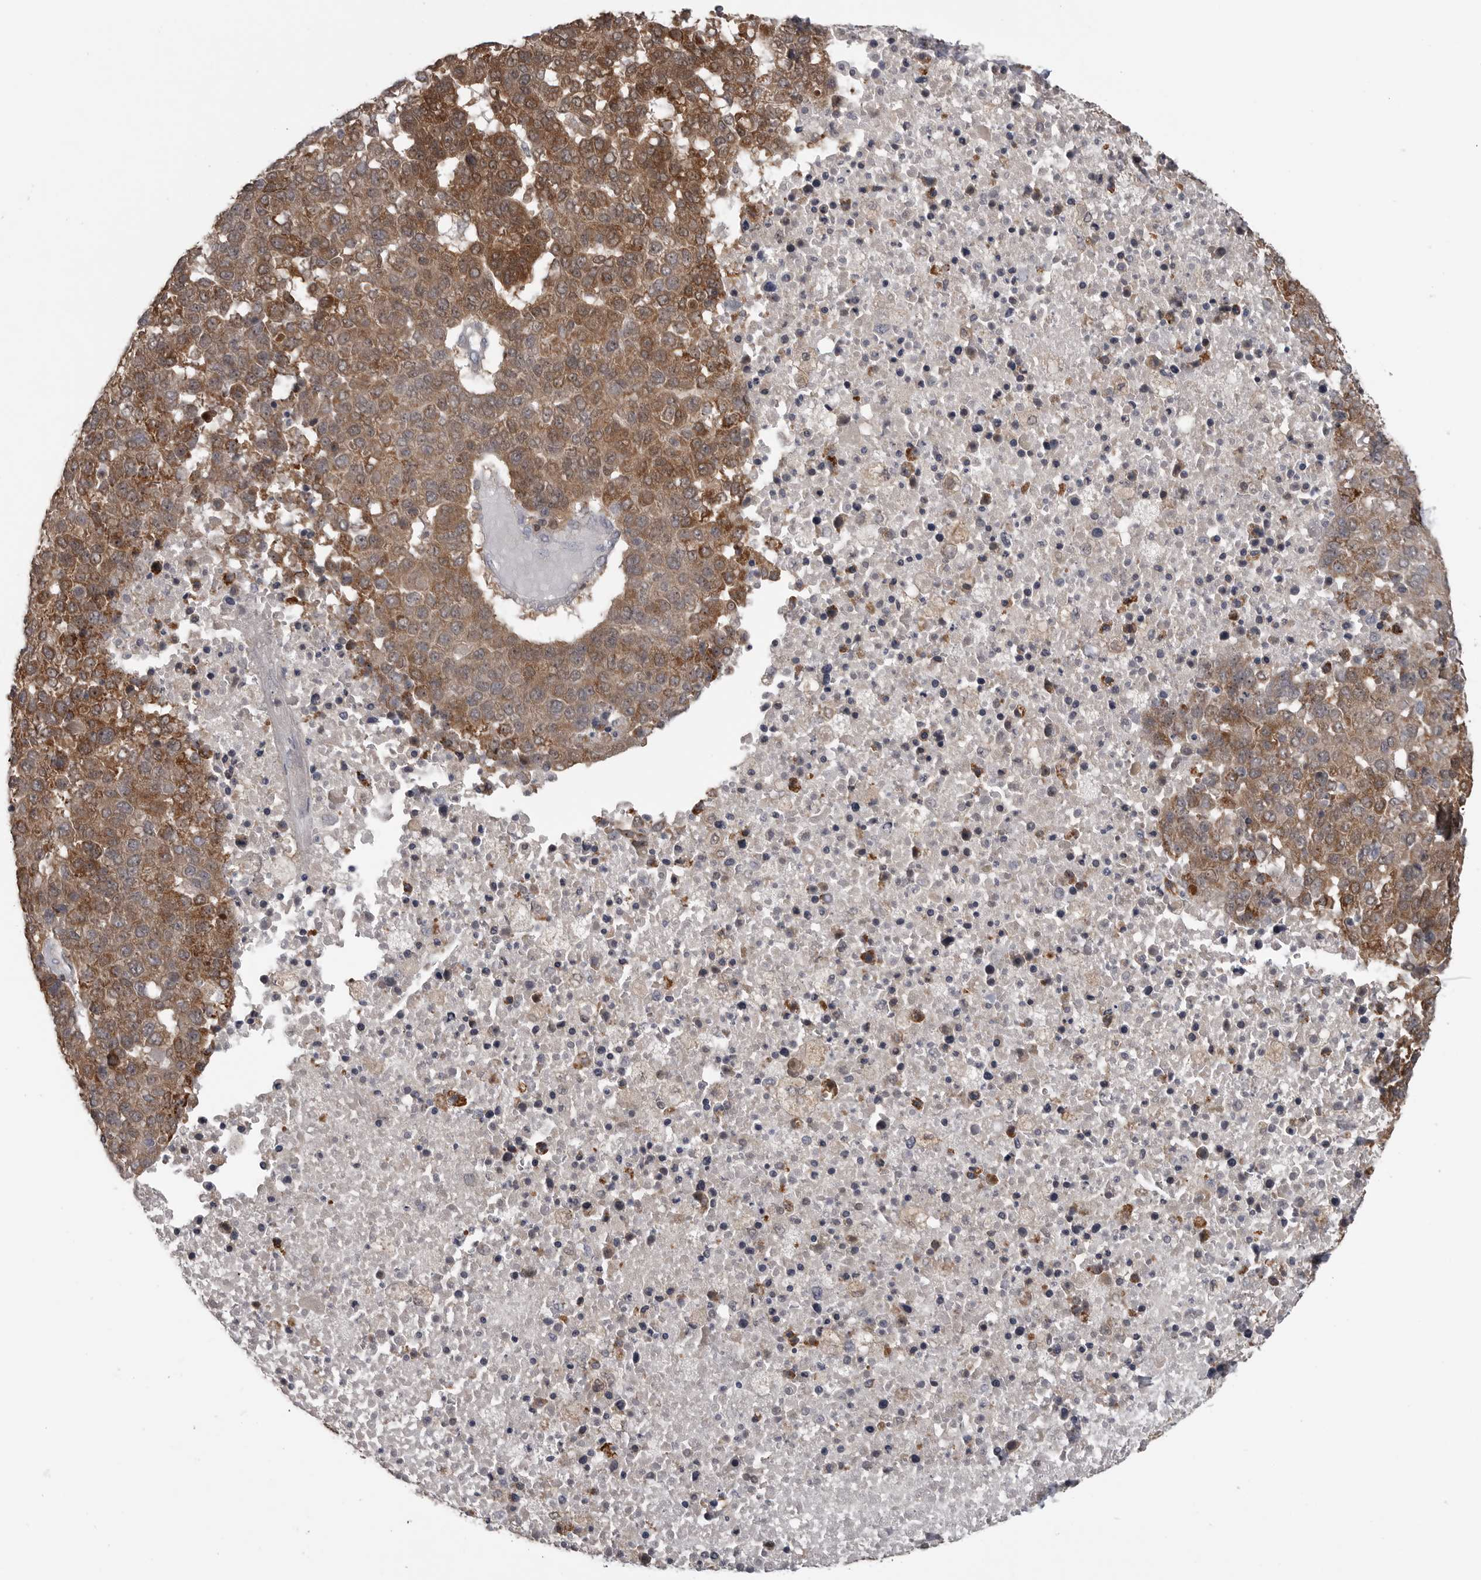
{"staining": {"intensity": "moderate", "quantity": ">75%", "location": "cytoplasmic/membranous,nuclear"}, "tissue": "pancreatic cancer", "cell_type": "Tumor cells", "image_type": "cancer", "snomed": [{"axis": "morphology", "description": "Adenocarcinoma, NOS"}, {"axis": "topography", "description": "Pancreas"}], "caption": "Tumor cells exhibit medium levels of moderate cytoplasmic/membranous and nuclear staining in approximately >75% of cells in human adenocarcinoma (pancreatic).", "gene": "MAPK13", "patient": {"sex": "female", "age": 61}}